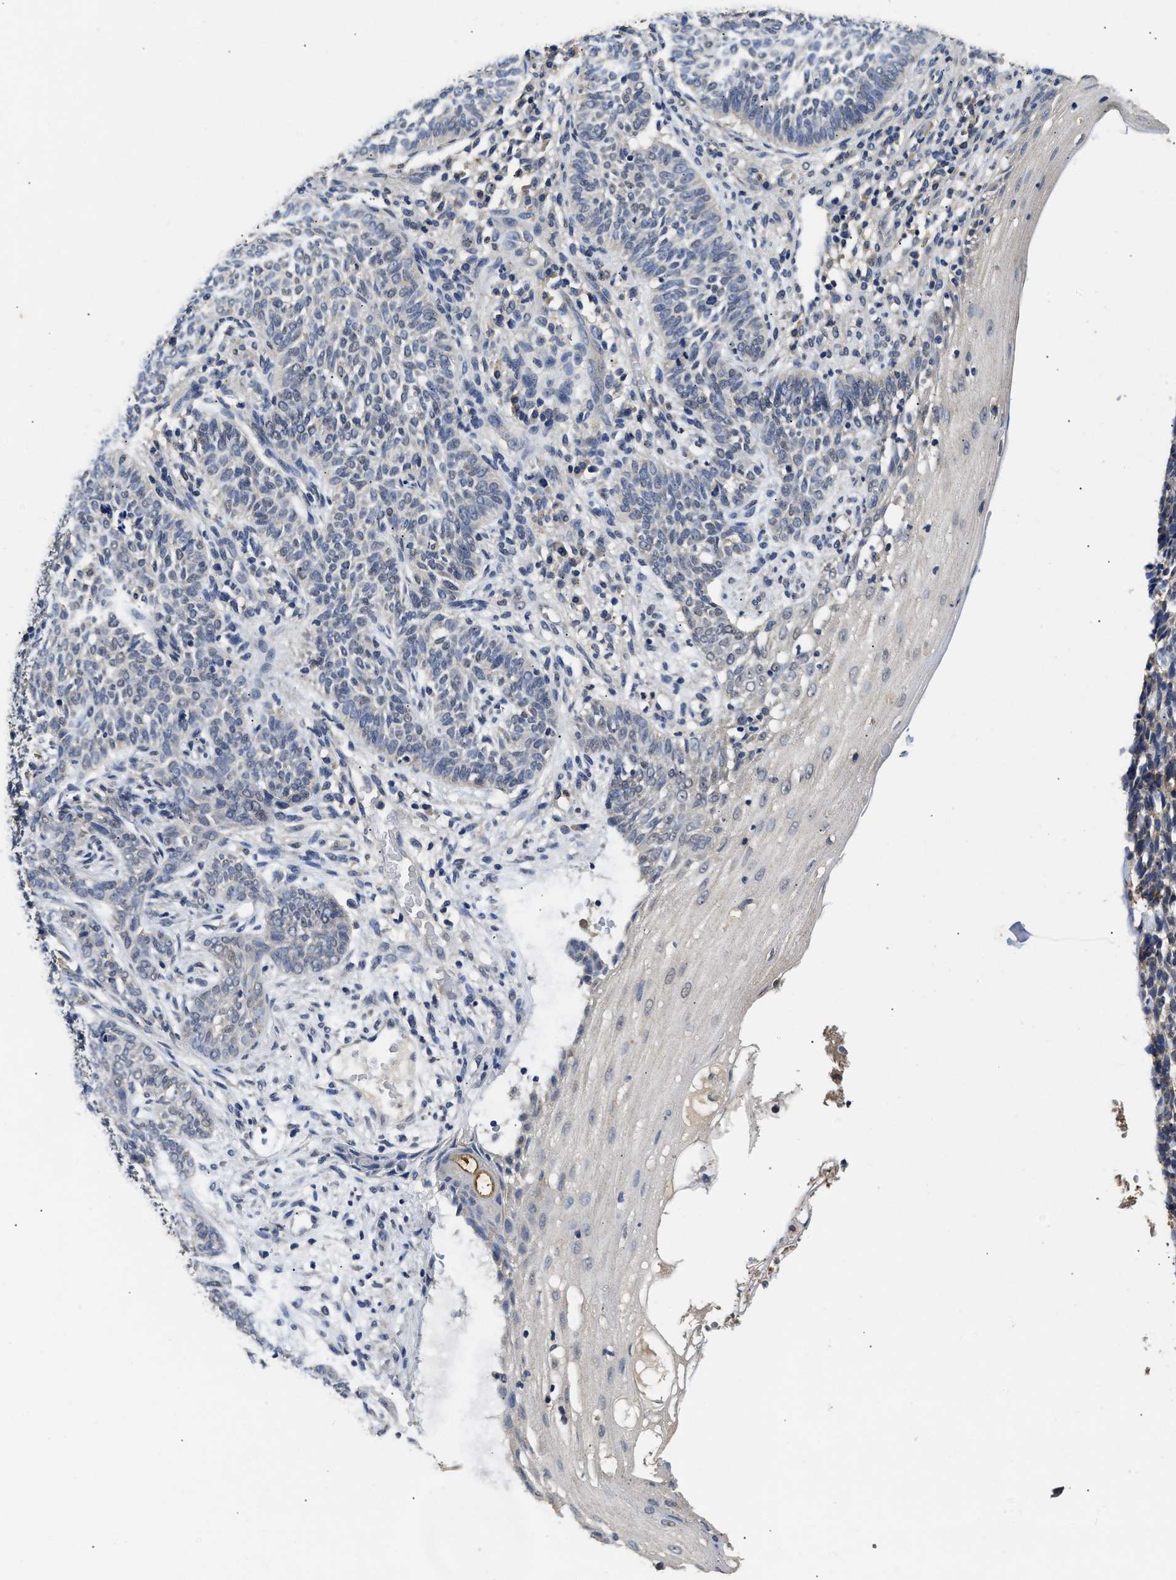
{"staining": {"intensity": "negative", "quantity": "none", "location": "none"}, "tissue": "skin cancer", "cell_type": "Tumor cells", "image_type": "cancer", "snomed": [{"axis": "morphology", "description": "Basal cell carcinoma"}, {"axis": "topography", "description": "Skin"}], "caption": "Protein analysis of basal cell carcinoma (skin) displays no significant expression in tumor cells.", "gene": "CTNNA1", "patient": {"sex": "male", "age": 87}}